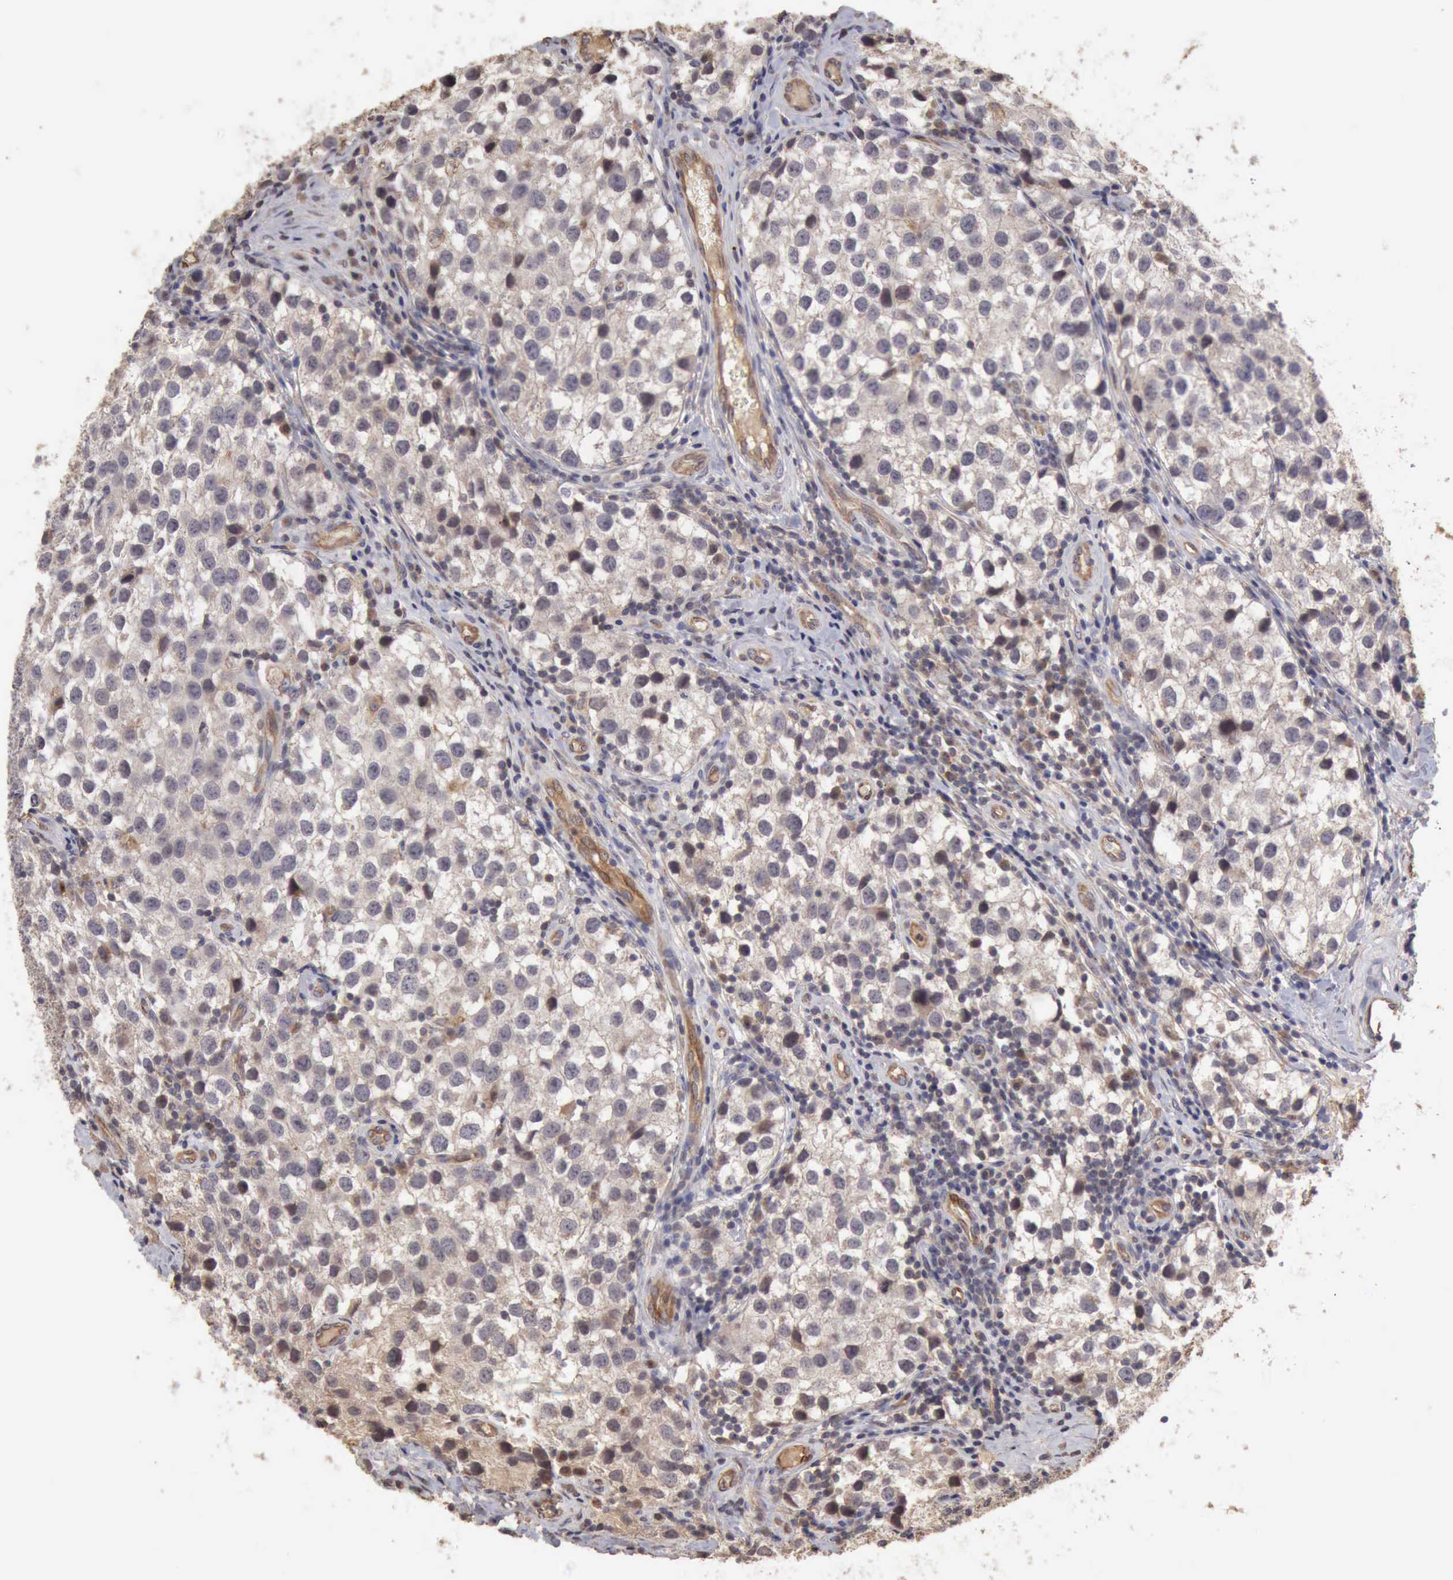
{"staining": {"intensity": "negative", "quantity": "none", "location": "none"}, "tissue": "testis cancer", "cell_type": "Tumor cells", "image_type": "cancer", "snomed": [{"axis": "morphology", "description": "Seminoma, NOS"}, {"axis": "topography", "description": "Testis"}], "caption": "The histopathology image reveals no staining of tumor cells in testis cancer (seminoma).", "gene": "BMX", "patient": {"sex": "male", "age": 39}}